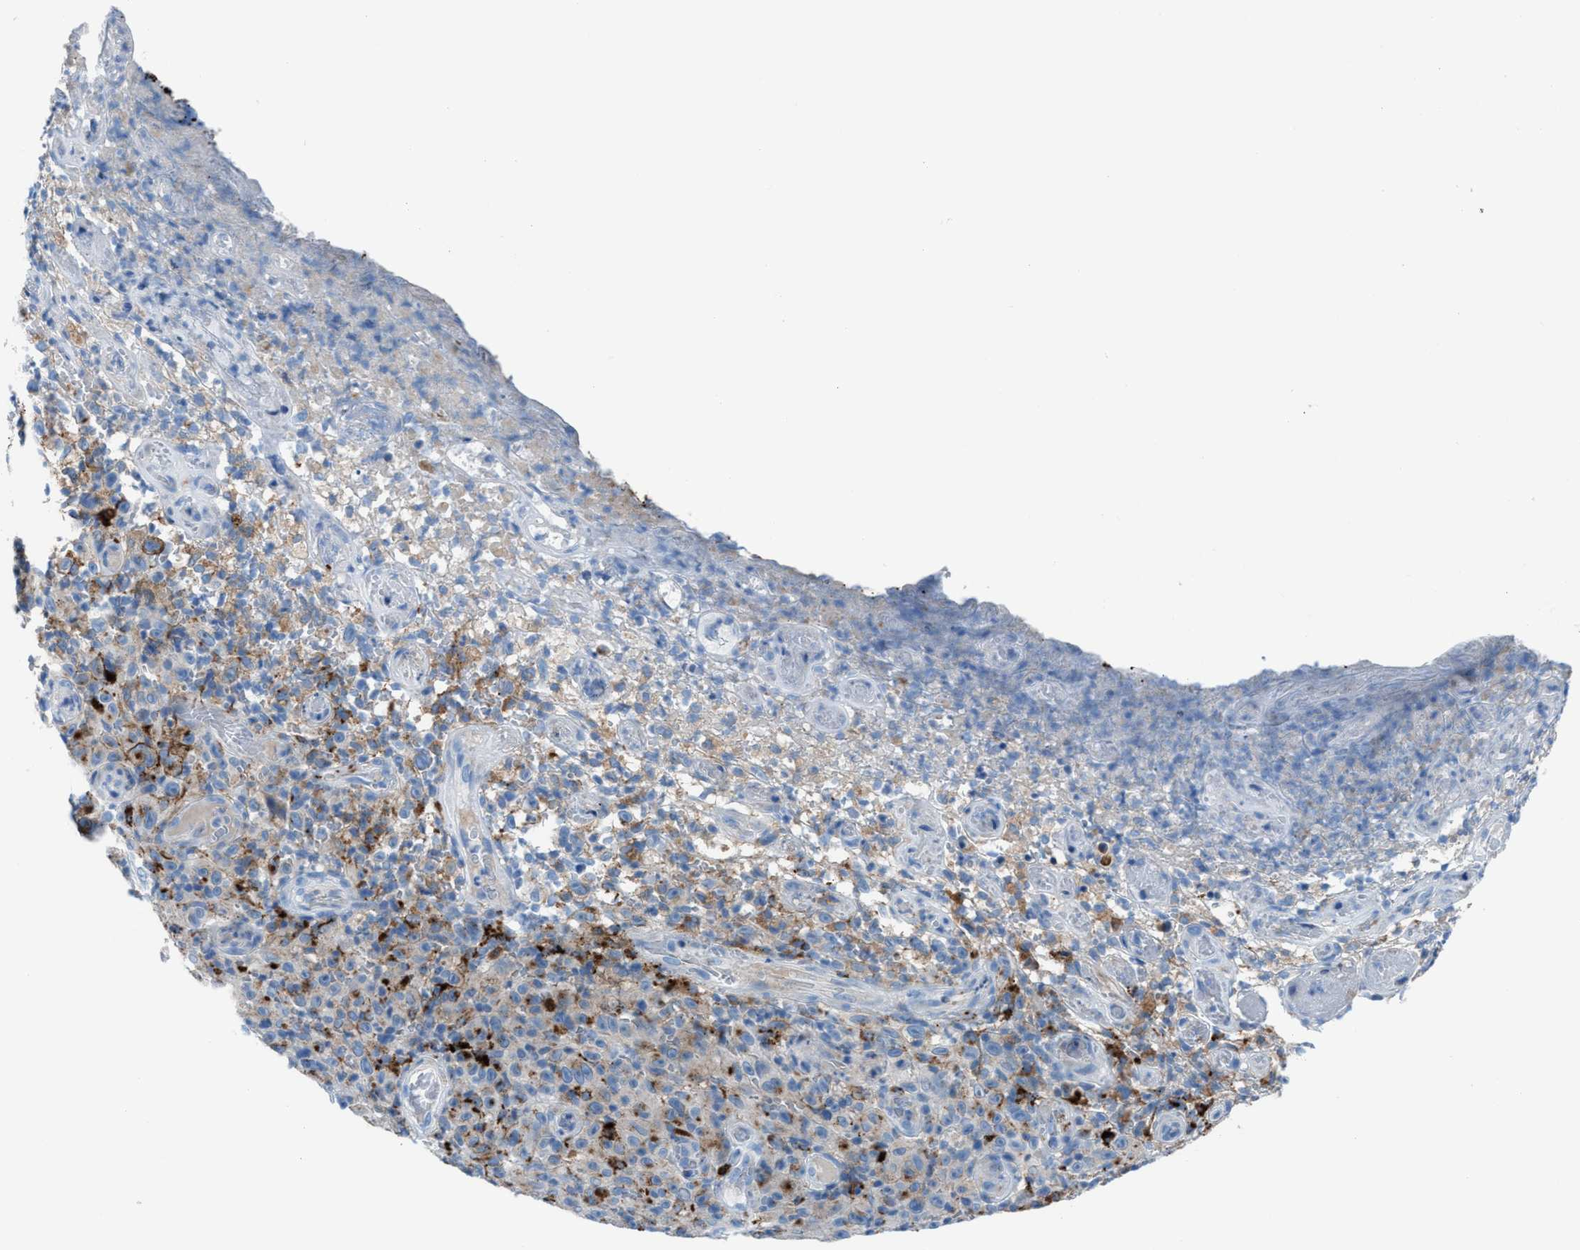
{"staining": {"intensity": "weak", "quantity": "25%-75%", "location": "cytoplasmic/membranous"}, "tissue": "melanoma", "cell_type": "Tumor cells", "image_type": "cancer", "snomed": [{"axis": "morphology", "description": "Malignant melanoma, NOS"}, {"axis": "topography", "description": "Skin"}], "caption": "This is an image of immunohistochemistry (IHC) staining of malignant melanoma, which shows weak positivity in the cytoplasmic/membranous of tumor cells.", "gene": "CD1B", "patient": {"sex": "female", "age": 82}}